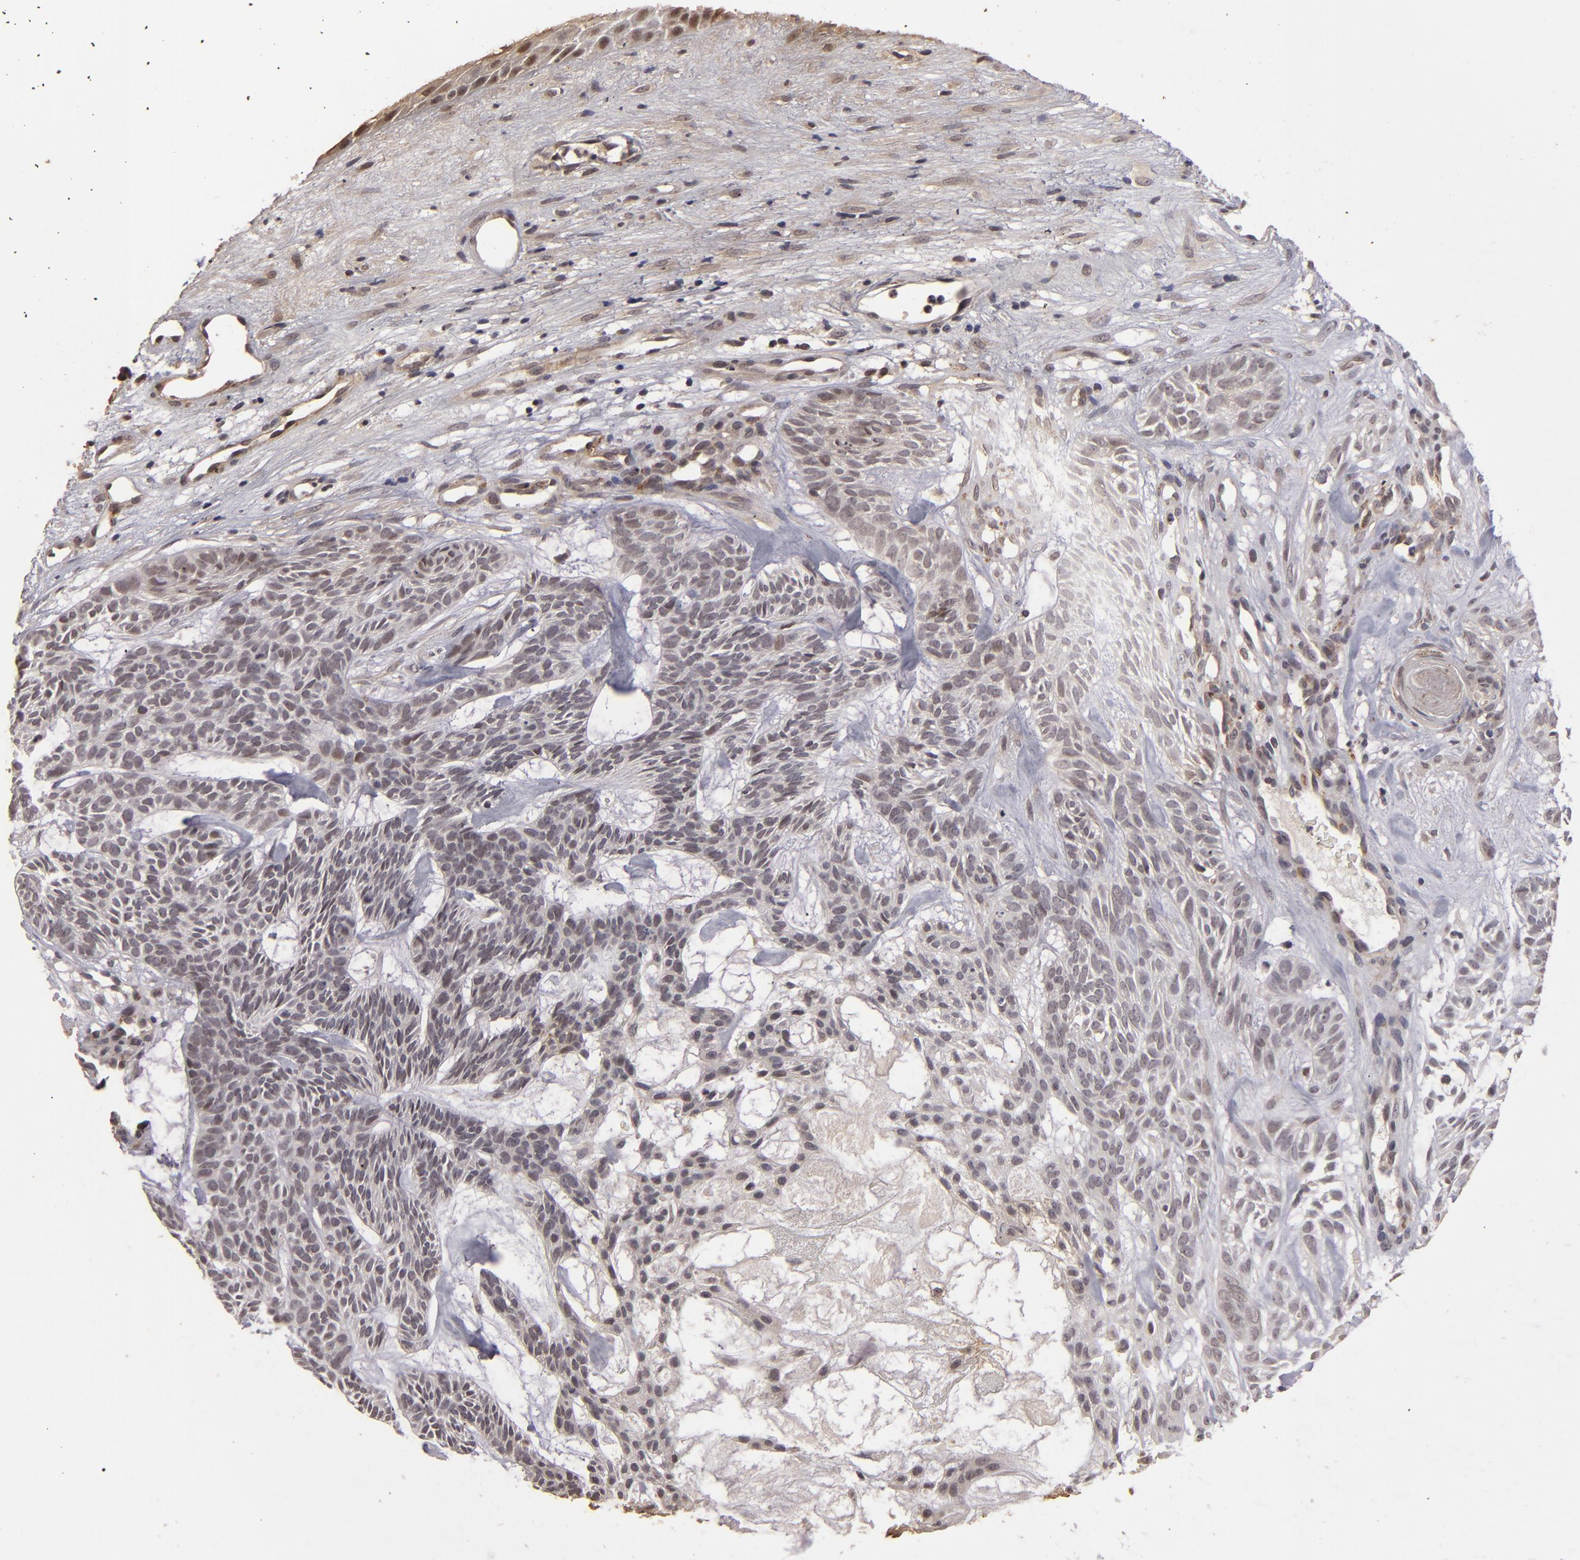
{"staining": {"intensity": "weak", "quantity": "<25%", "location": "cytoplasmic/membranous"}, "tissue": "skin cancer", "cell_type": "Tumor cells", "image_type": "cancer", "snomed": [{"axis": "morphology", "description": "Basal cell carcinoma"}, {"axis": "topography", "description": "Skin"}], "caption": "Immunohistochemistry (IHC) of human skin cancer exhibits no positivity in tumor cells.", "gene": "DFFA", "patient": {"sex": "male", "age": 75}}